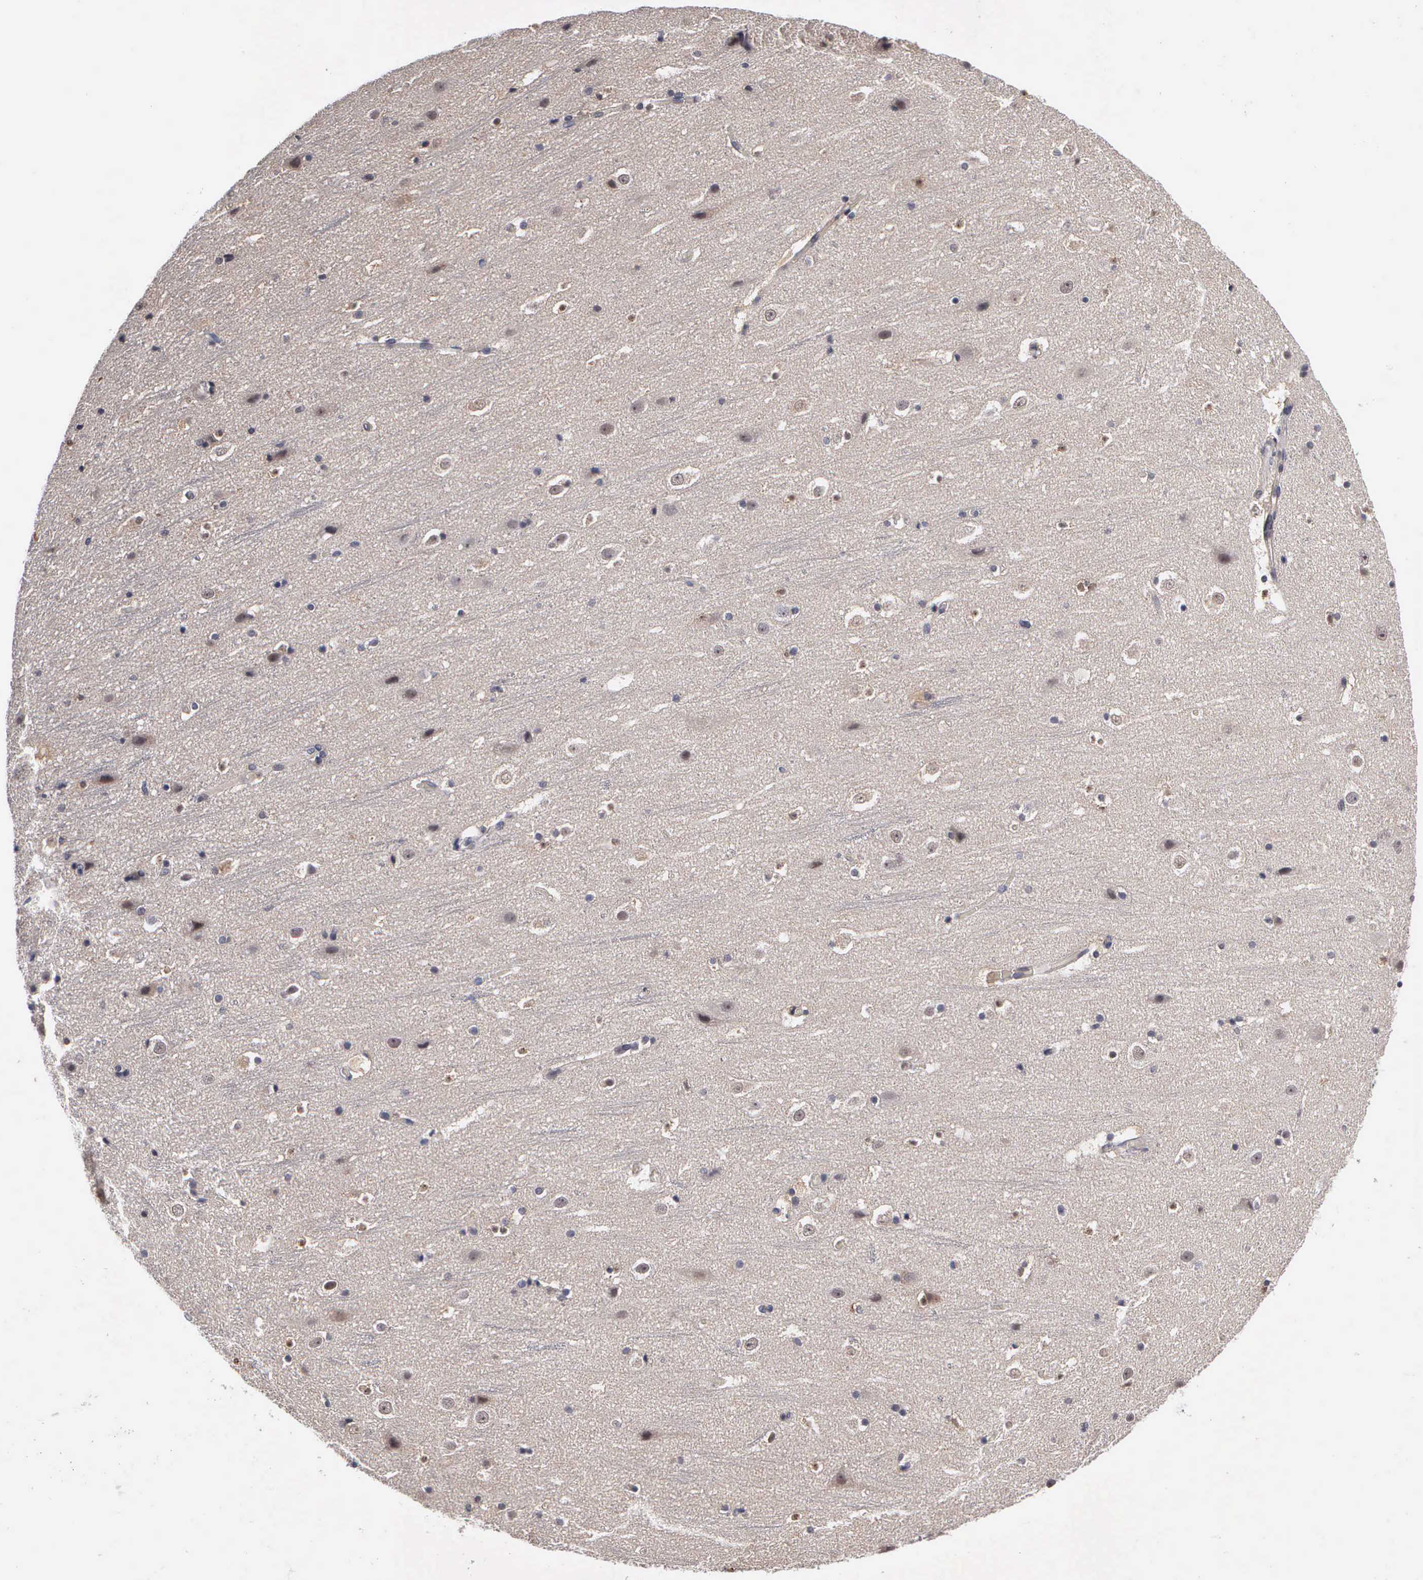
{"staining": {"intensity": "weak", "quantity": ">75%", "location": "cytoplasmic/membranous,nuclear"}, "tissue": "cerebral cortex", "cell_type": "Endothelial cells", "image_type": "normal", "snomed": [{"axis": "morphology", "description": "Normal tissue, NOS"}, {"axis": "topography", "description": "Cerebral cortex"}], "caption": "Cerebral cortex stained with IHC demonstrates weak cytoplasmic/membranous,nuclear staining in approximately >75% of endothelial cells.", "gene": "ZBTB33", "patient": {"sex": "male", "age": 45}}